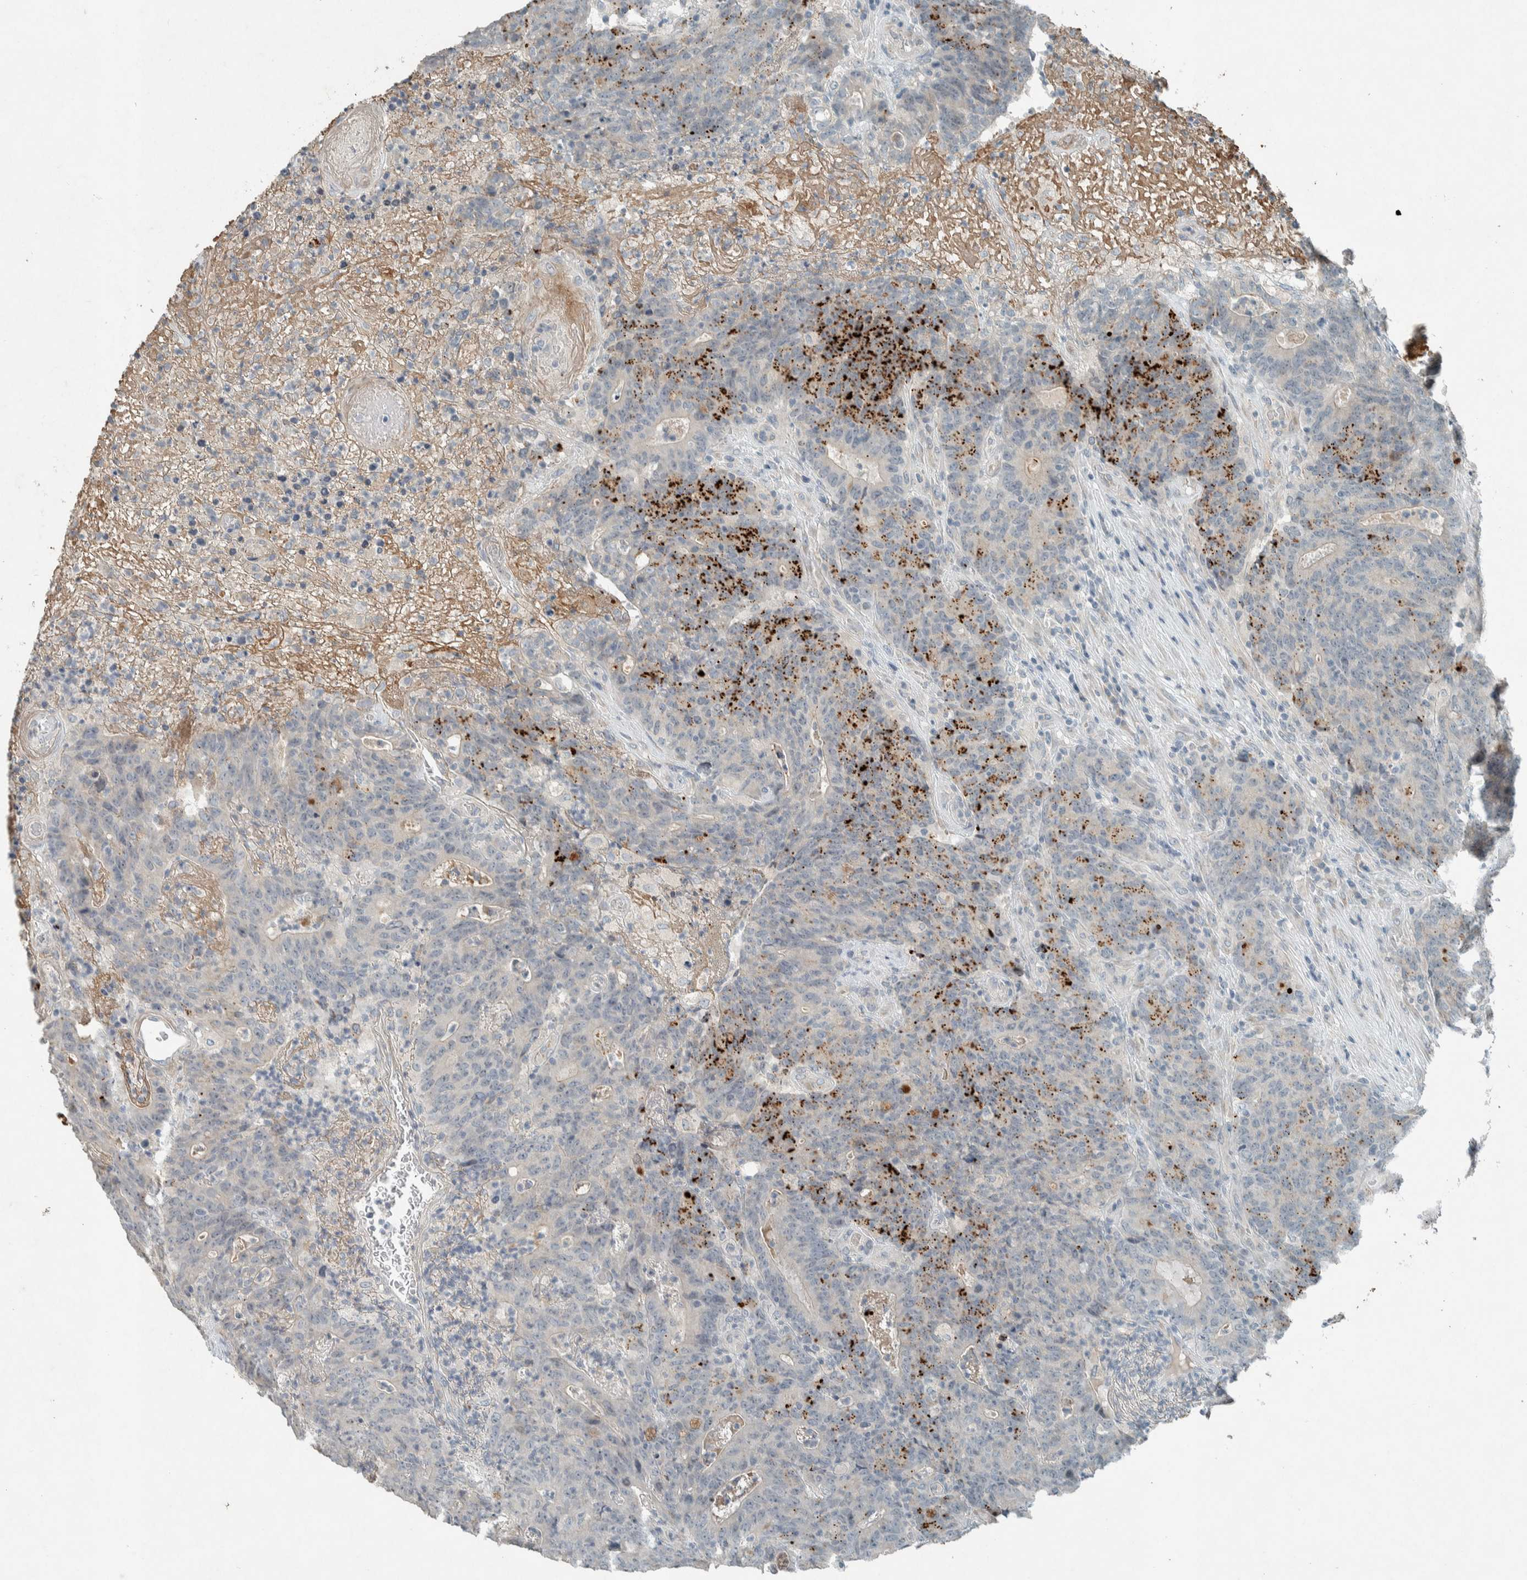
{"staining": {"intensity": "strong", "quantity": "<25%", "location": "cytoplasmic/membranous"}, "tissue": "colorectal cancer", "cell_type": "Tumor cells", "image_type": "cancer", "snomed": [{"axis": "morphology", "description": "Normal tissue, NOS"}, {"axis": "morphology", "description": "Adenocarcinoma, NOS"}, {"axis": "topography", "description": "Colon"}], "caption": "A medium amount of strong cytoplasmic/membranous expression is identified in about <25% of tumor cells in colorectal cancer (adenocarcinoma) tissue. (DAB IHC, brown staining for protein, blue staining for nuclei).", "gene": "CERCAM", "patient": {"sex": "female", "age": 75}}